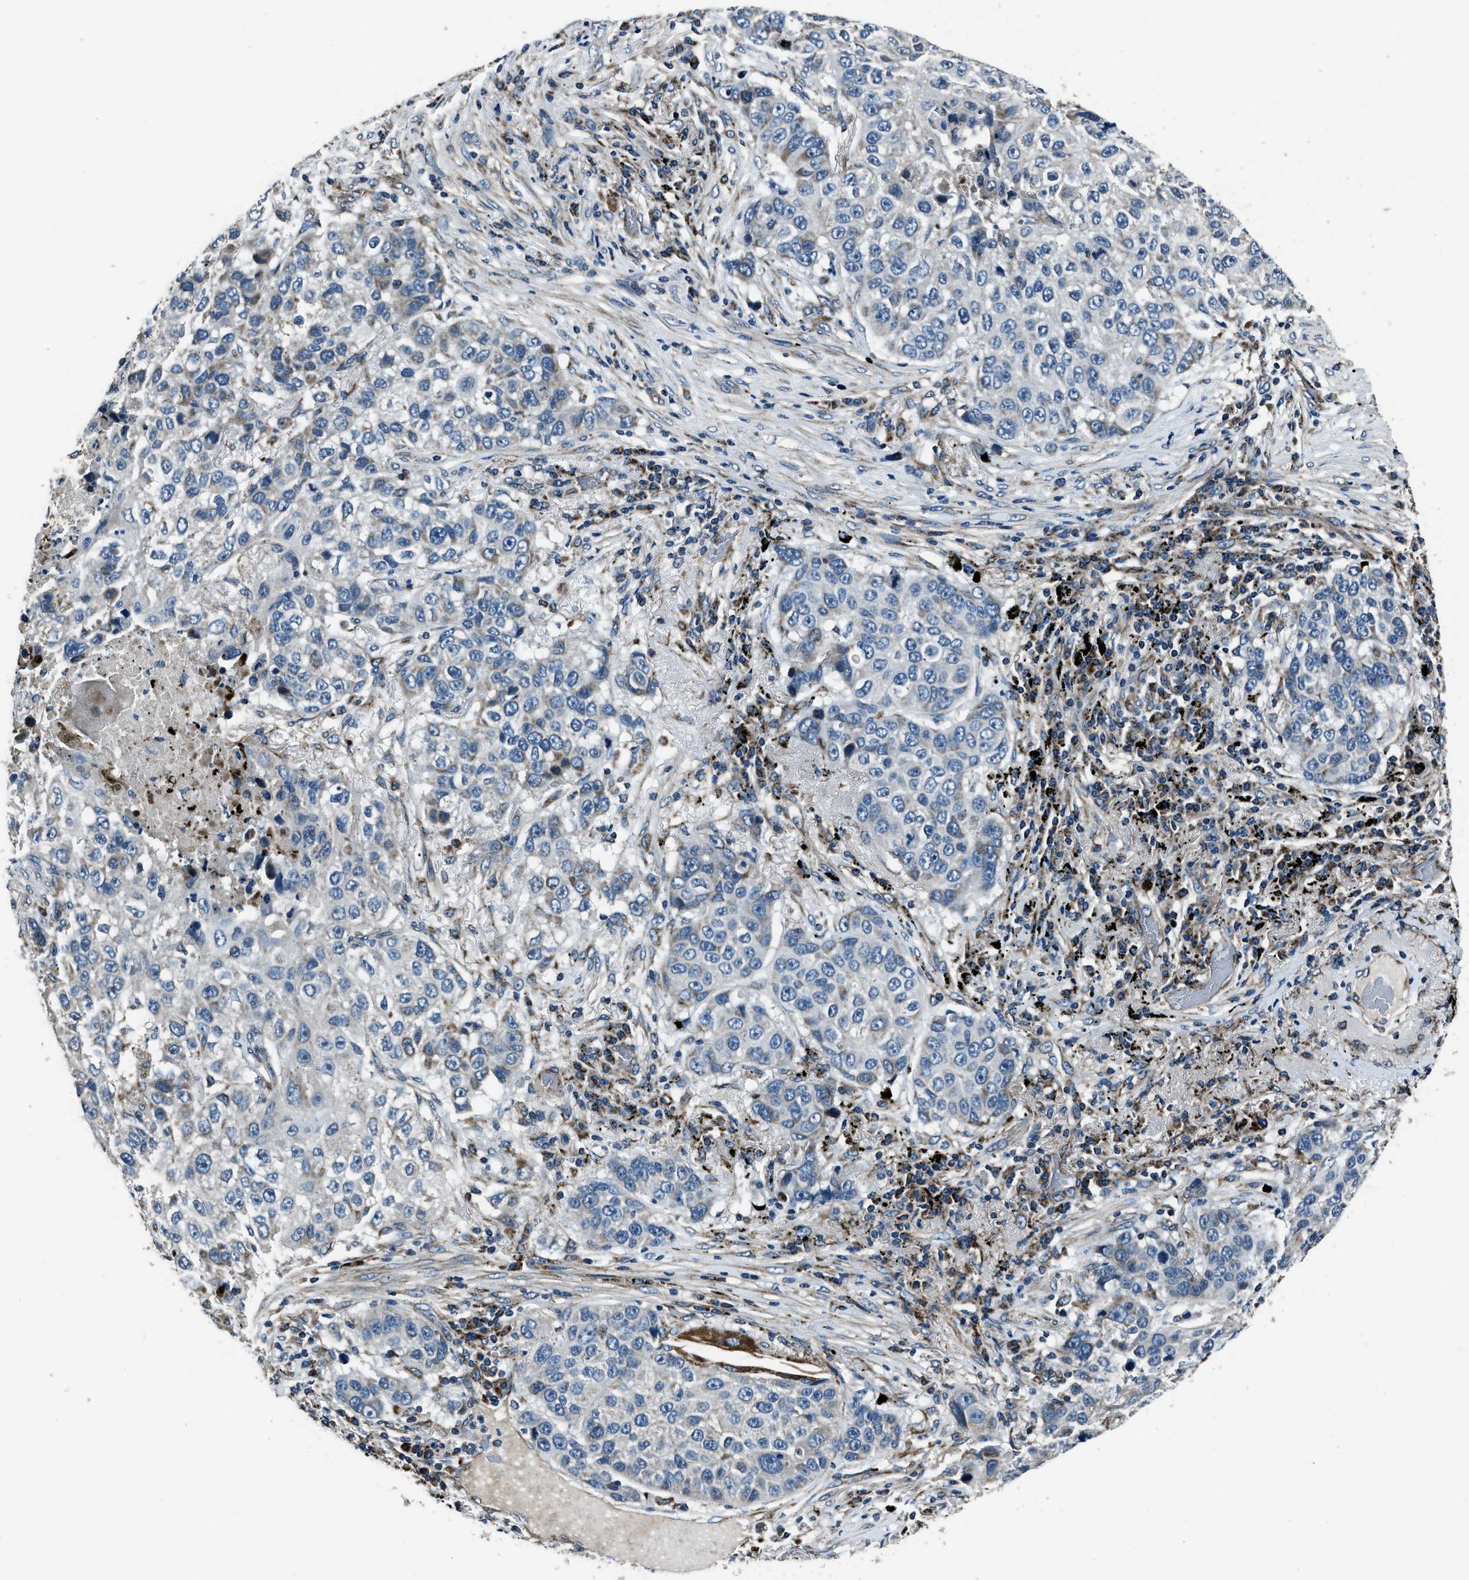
{"staining": {"intensity": "weak", "quantity": "<25%", "location": "cytoplasmic/membranous"}, "tissue": "lung cancer", "cell_type": "Tumor cells", "image_type": "cancer", "snomed": [{"axis": "morphology", "description": "Squamous cell carcinoma, NOS"}, {"axis": "topography", "description": "Lung"}], "caption": "Tumor cells are negative for brown protein staining in lung cancer.", "gene": "OGDH", "patient": {"sex": "male", "age": 57}}